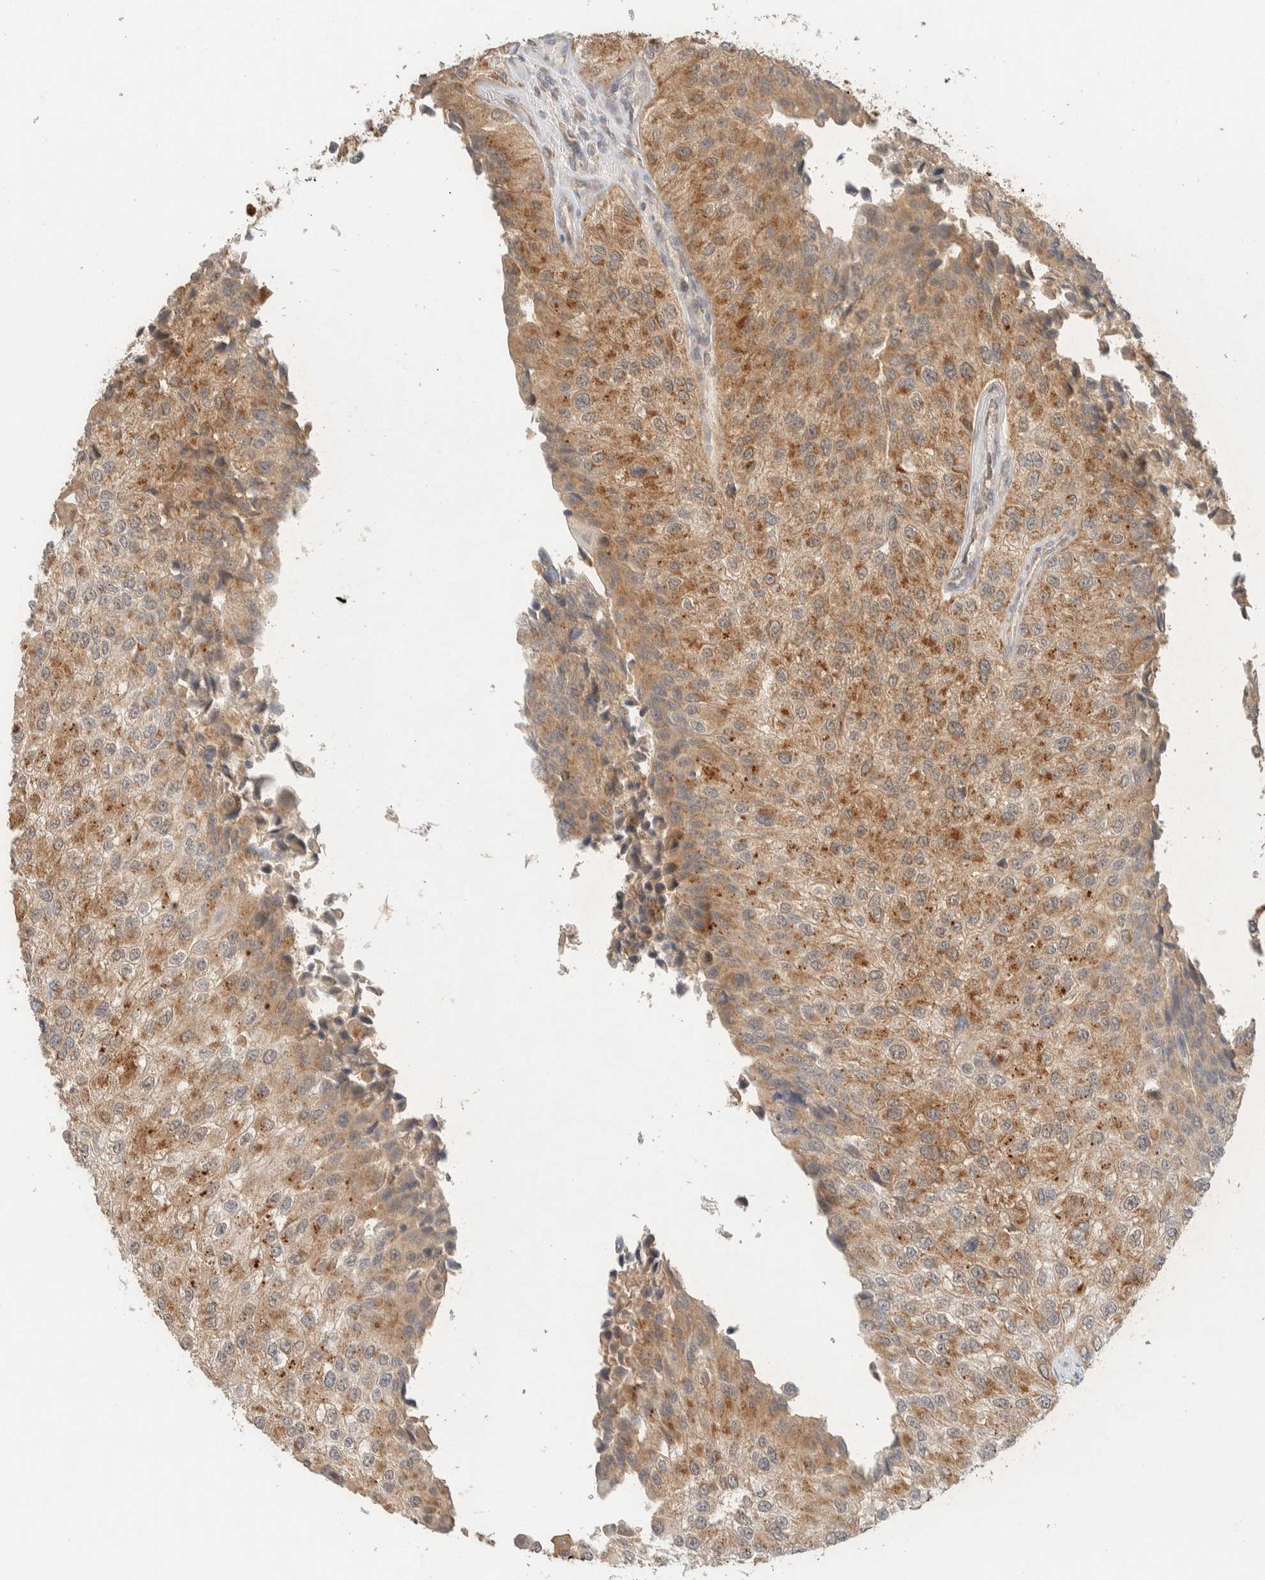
{"staining": {"intensity": "moderate", "quantity": ">75%", "location": "cytoplasmic/membranous"}, "tissue": "urothelial cancer", "cell_type": "Tumor cells", "image_type": "cancer", "snomed": [{"axis": "morphology", "description": "Urothelial carcinoma, High grade"}, {"axis": "topography", "description": "Kidney"}, {"axis": "topography", "description": "Urinary bladder"}], "caption": "Immunohistochemical staining of urothelial cancer shows moderate cytoplasmic/membranous protein expression in approximately >75% of tumor cells. (DAB (3,3'-diaminobenzidine) IHC with brightfield microscopy, high magnification).", "gene": "MRPL41", "patient": {"sex": "male", "age": 77}}